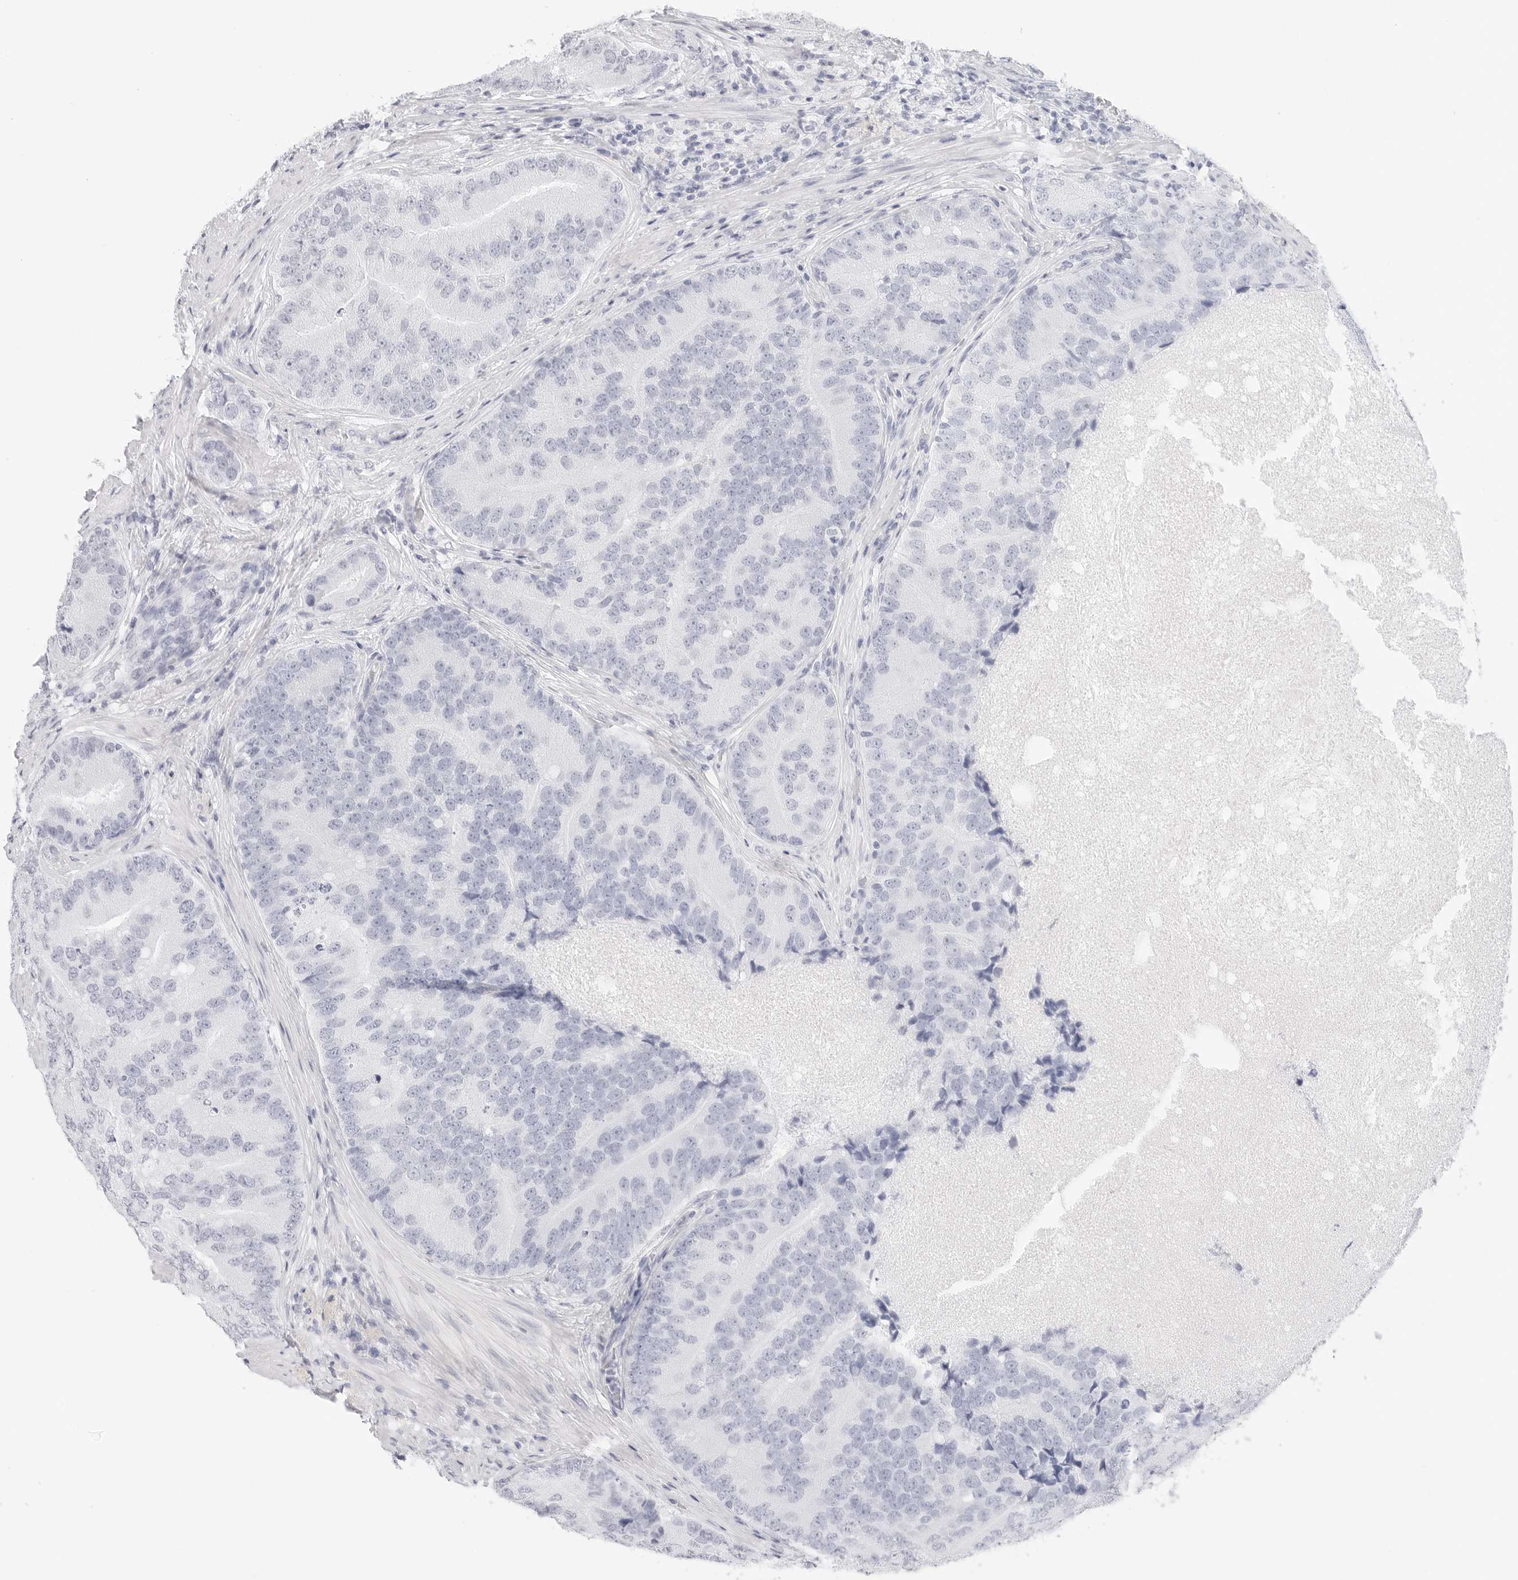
{"staining": {"intensity": "negative", "quantity": "none", "location": "none"}, "tissue": "prostate cancer", "cell_type": "Tumor cells", "image_type": "cancer", "snomed": [{"axis": "morphology", "description": "Adenocarcinoma, High grade"}, {"axis": "topography", "description": "Prostate"}], "caption": "This is an immunohistochemistry image of prostate high-grade adenocarcinoma. There is no expression in tumor cells.", "gene": "TFF2", "patient": {"sex": "male", "age": 70}}